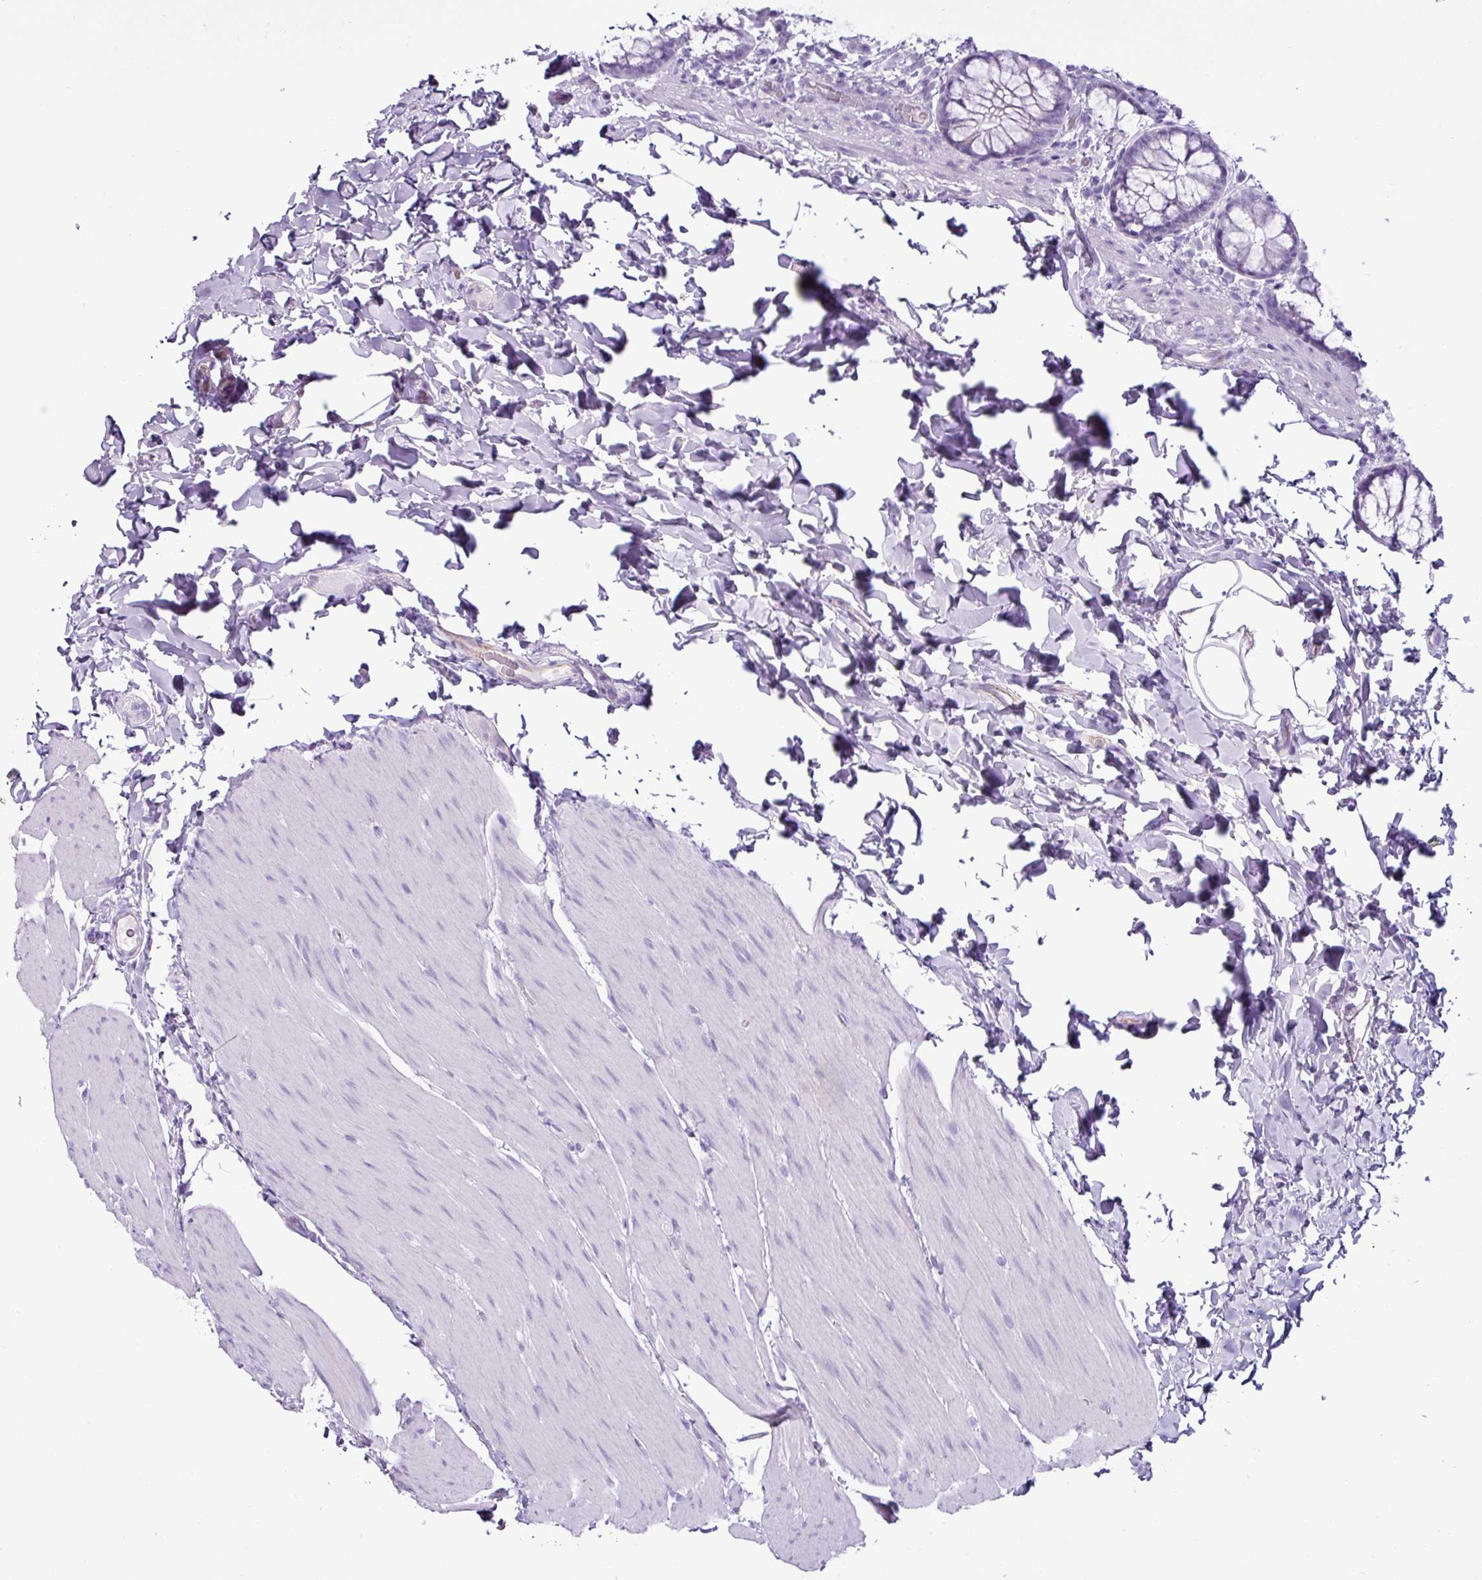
{"staining": {"intensity": "negative", "quantity": "none", "location": "none"}, "tissue": "colon", "cell_type": "Endothelial cells", "image_type": "normal", "snomed": [{"axis": "morphology", "description": "Normal tissue, NOS"}, {"axis": "topography", "description": "Colon"}], "caption": "Immunohistochemistry image of unremarkable human colon stained for a protein (brown), which shows no staining in endothelial cells. Brightfield microscopy of IHC stained with DAB (3,3'-diaminobenzidine) (brown) and hematoxylin (blue), captured at high magnification.", "gene": "LILRB4", "patient": {"sex": "male", "age": 46}}